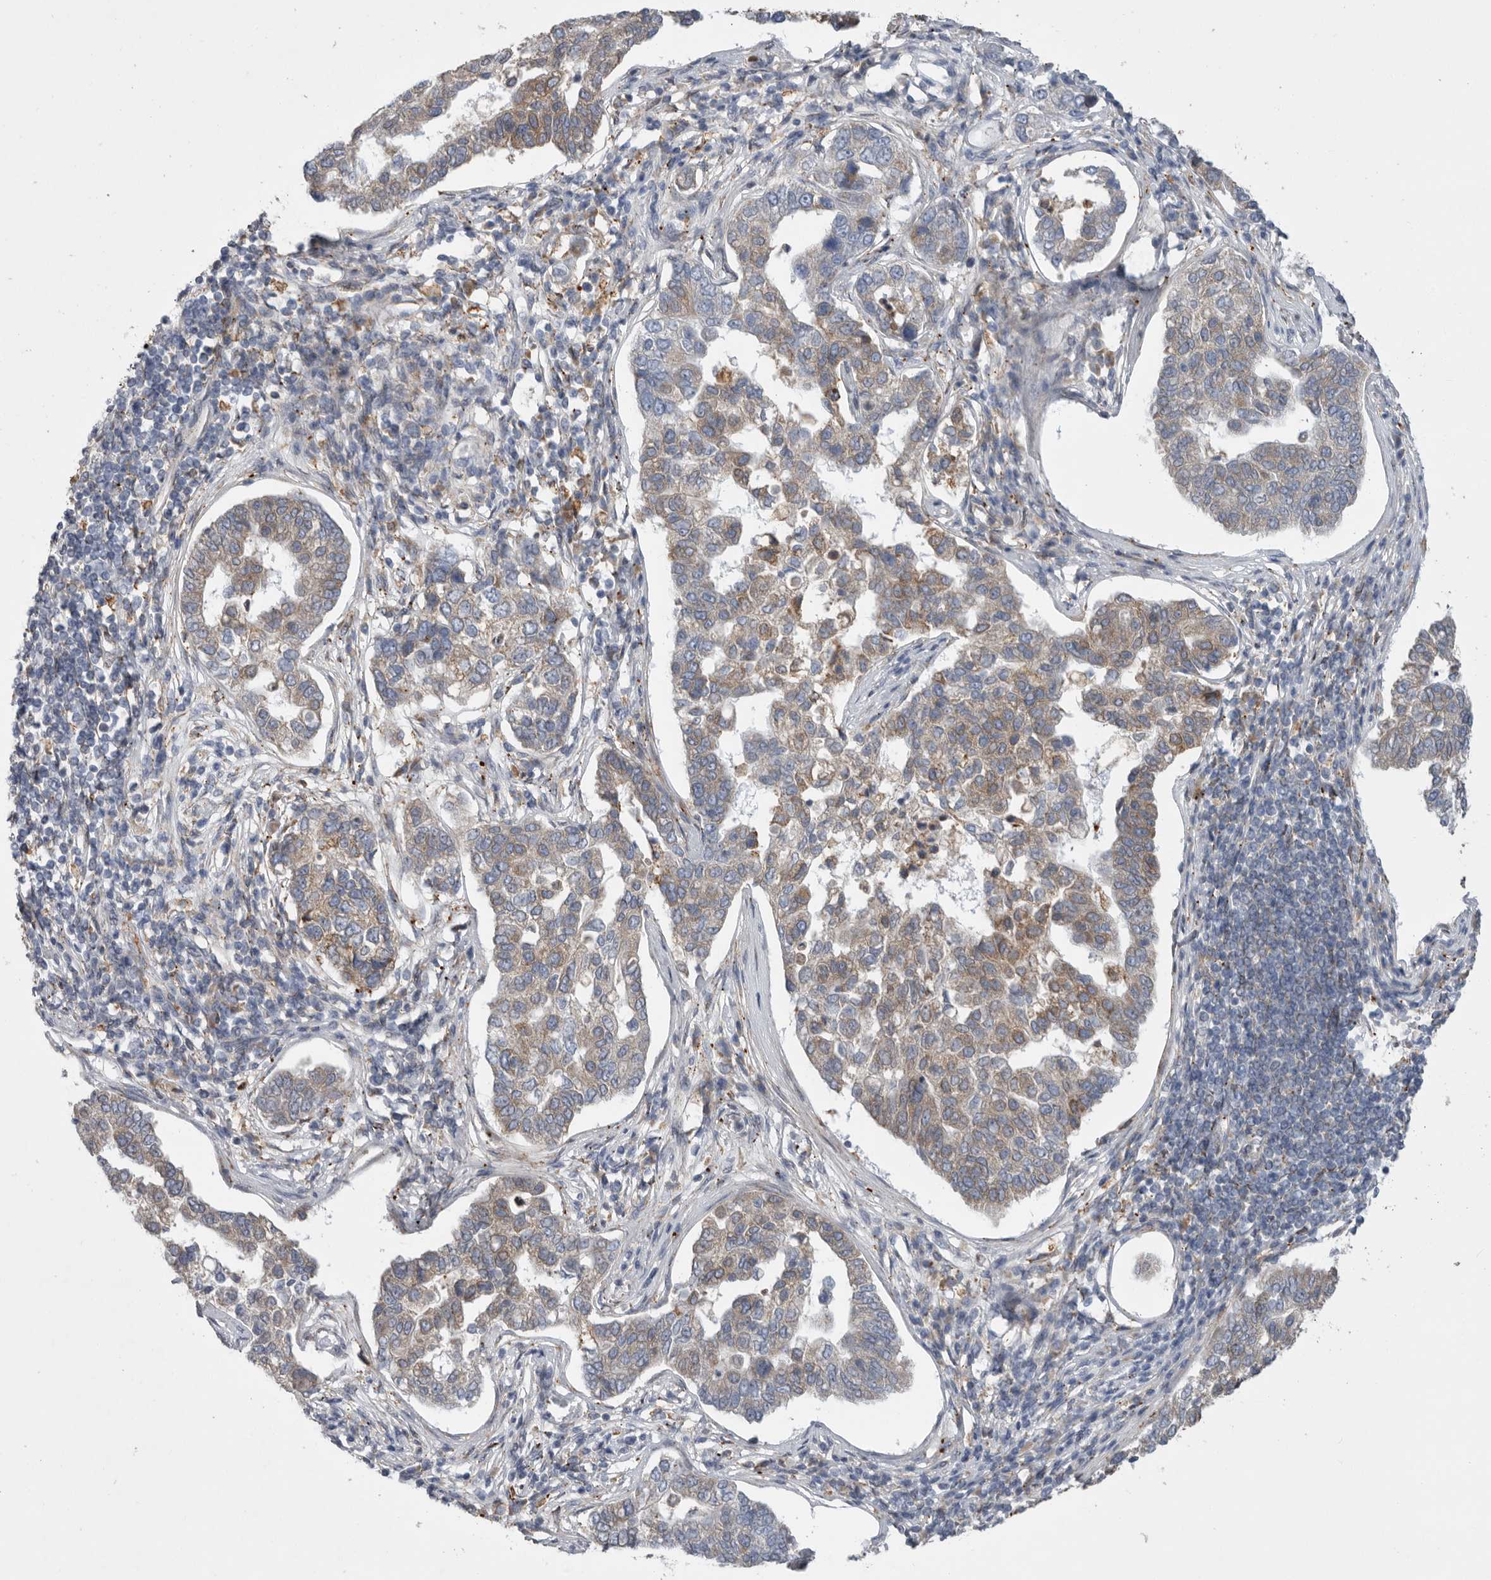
{"staining": {"intensity": "moderate", "quantity": "<25%", "location": "cytoplasmic/membranous"}, "tissue": "pancreatic cancer", "cell_type": "Tumor cells", "image_type": "cancer", "snomed": [{"axis": "morphology", "description": "Adenocarcinoma, NOS"}, {"axis": "topography", "description": "Pancreas"}], "caption": "Protein expression analysis of pancreatic cancer (adenocarcinoma) shows moderate cytoplasmic/membranous staining in approximately <25% of tumor cells.", "gene": "GANAB", "patient": {"sex": "female", "age": 61}}